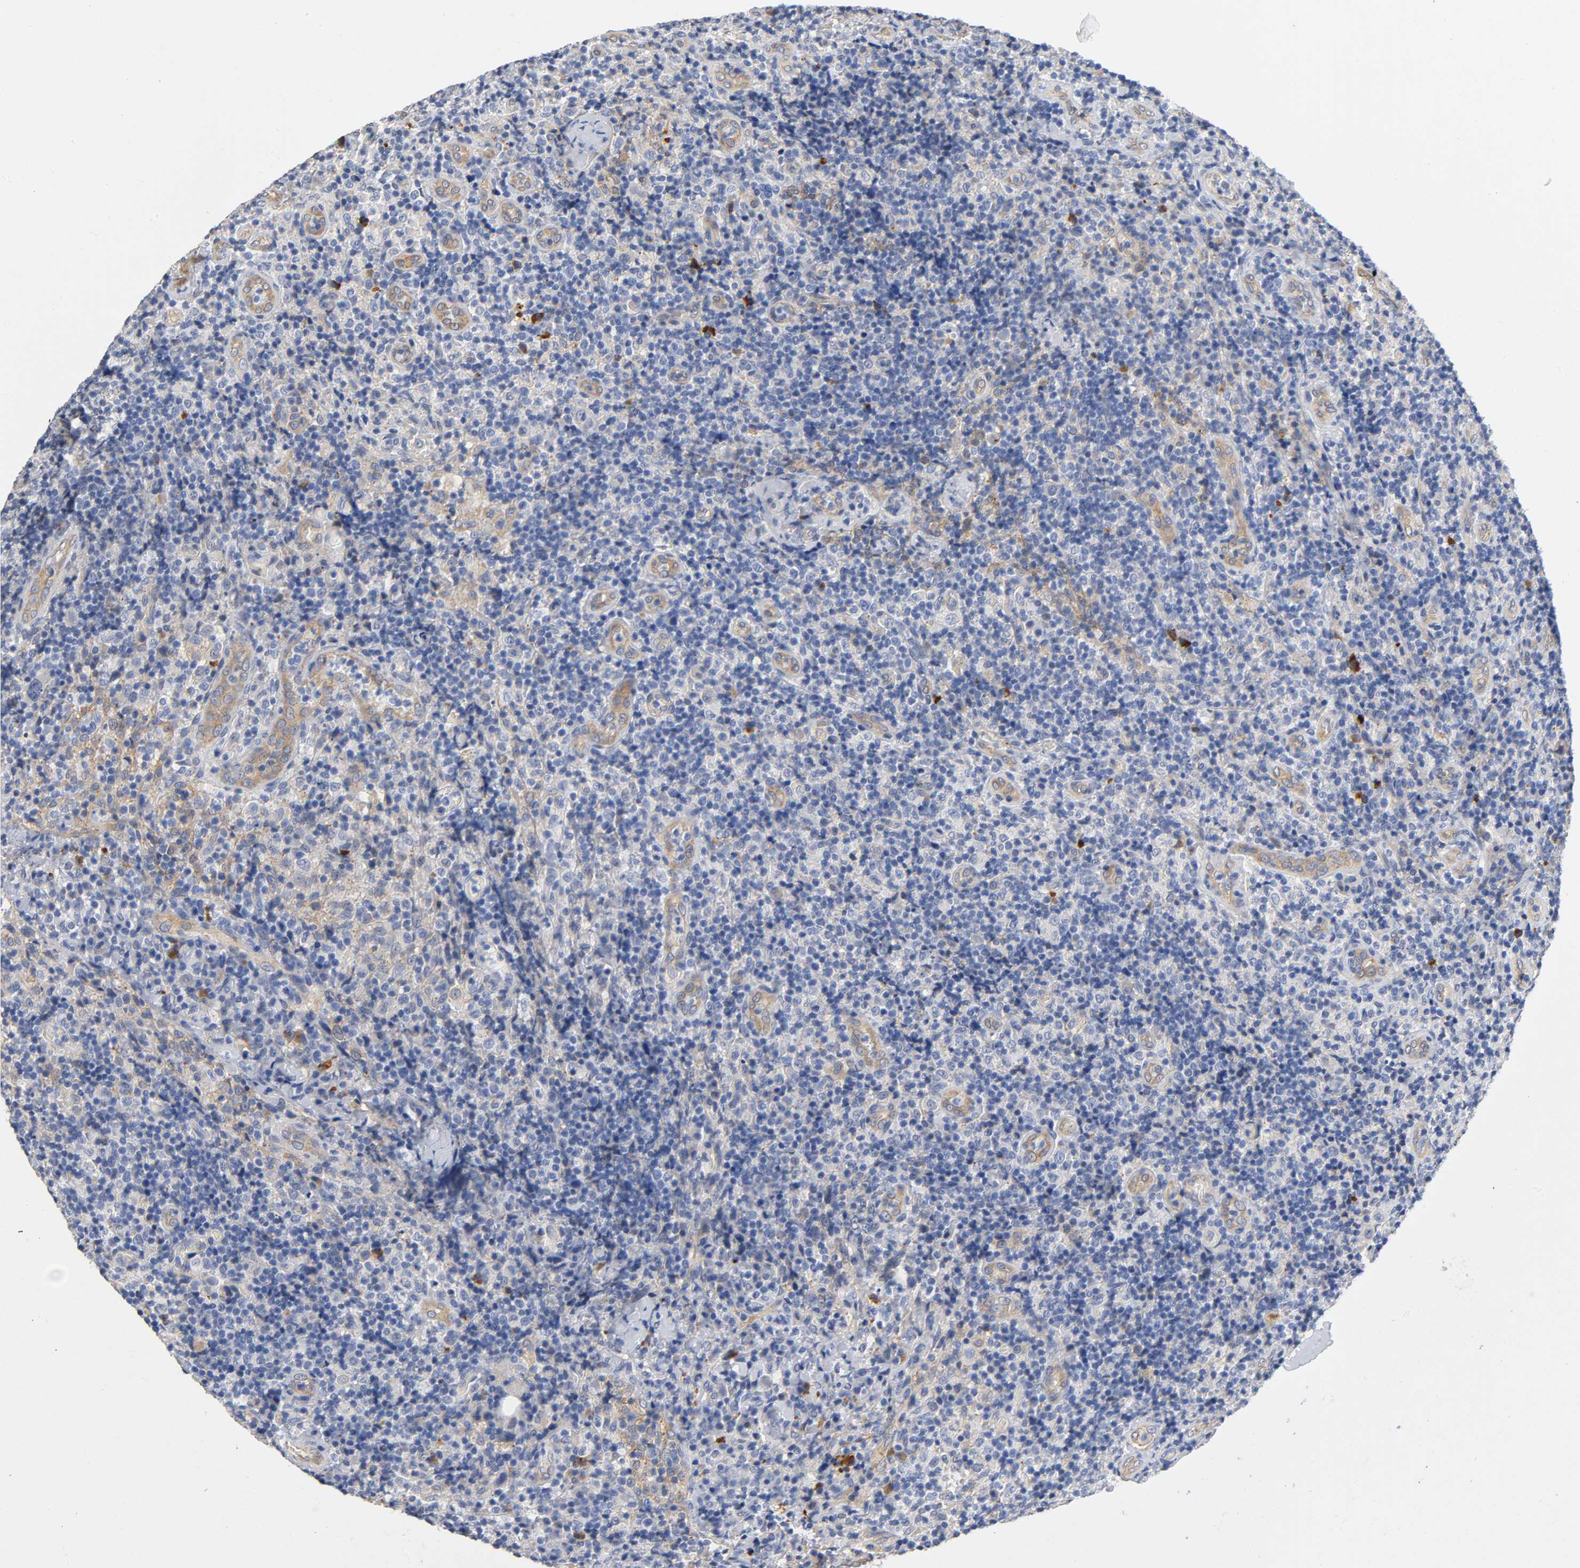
{"staining": {"intensity": "moderate", "quantity": "<25%", "location": "cytoplasmic/membranous"}, "tissue": "lymph node", "cell_type": "Germinal center cells", "image_type": "normal", "snomed": [{"axis": "morphology", "description": "Normal tissue, NOS"}, {"axis": "morphology", "description": "Inflammation, NOS"}, {"axis": "topography", "description": "Lymph node"}], "caption": "Immunohistochemical staining of benign human lymph node displays low levels of moderate cytoplasmic/membranous expression in about <25% of germinal center cells.", "gene": "TNC", "patient": {"sex": "male", "age": 46}}